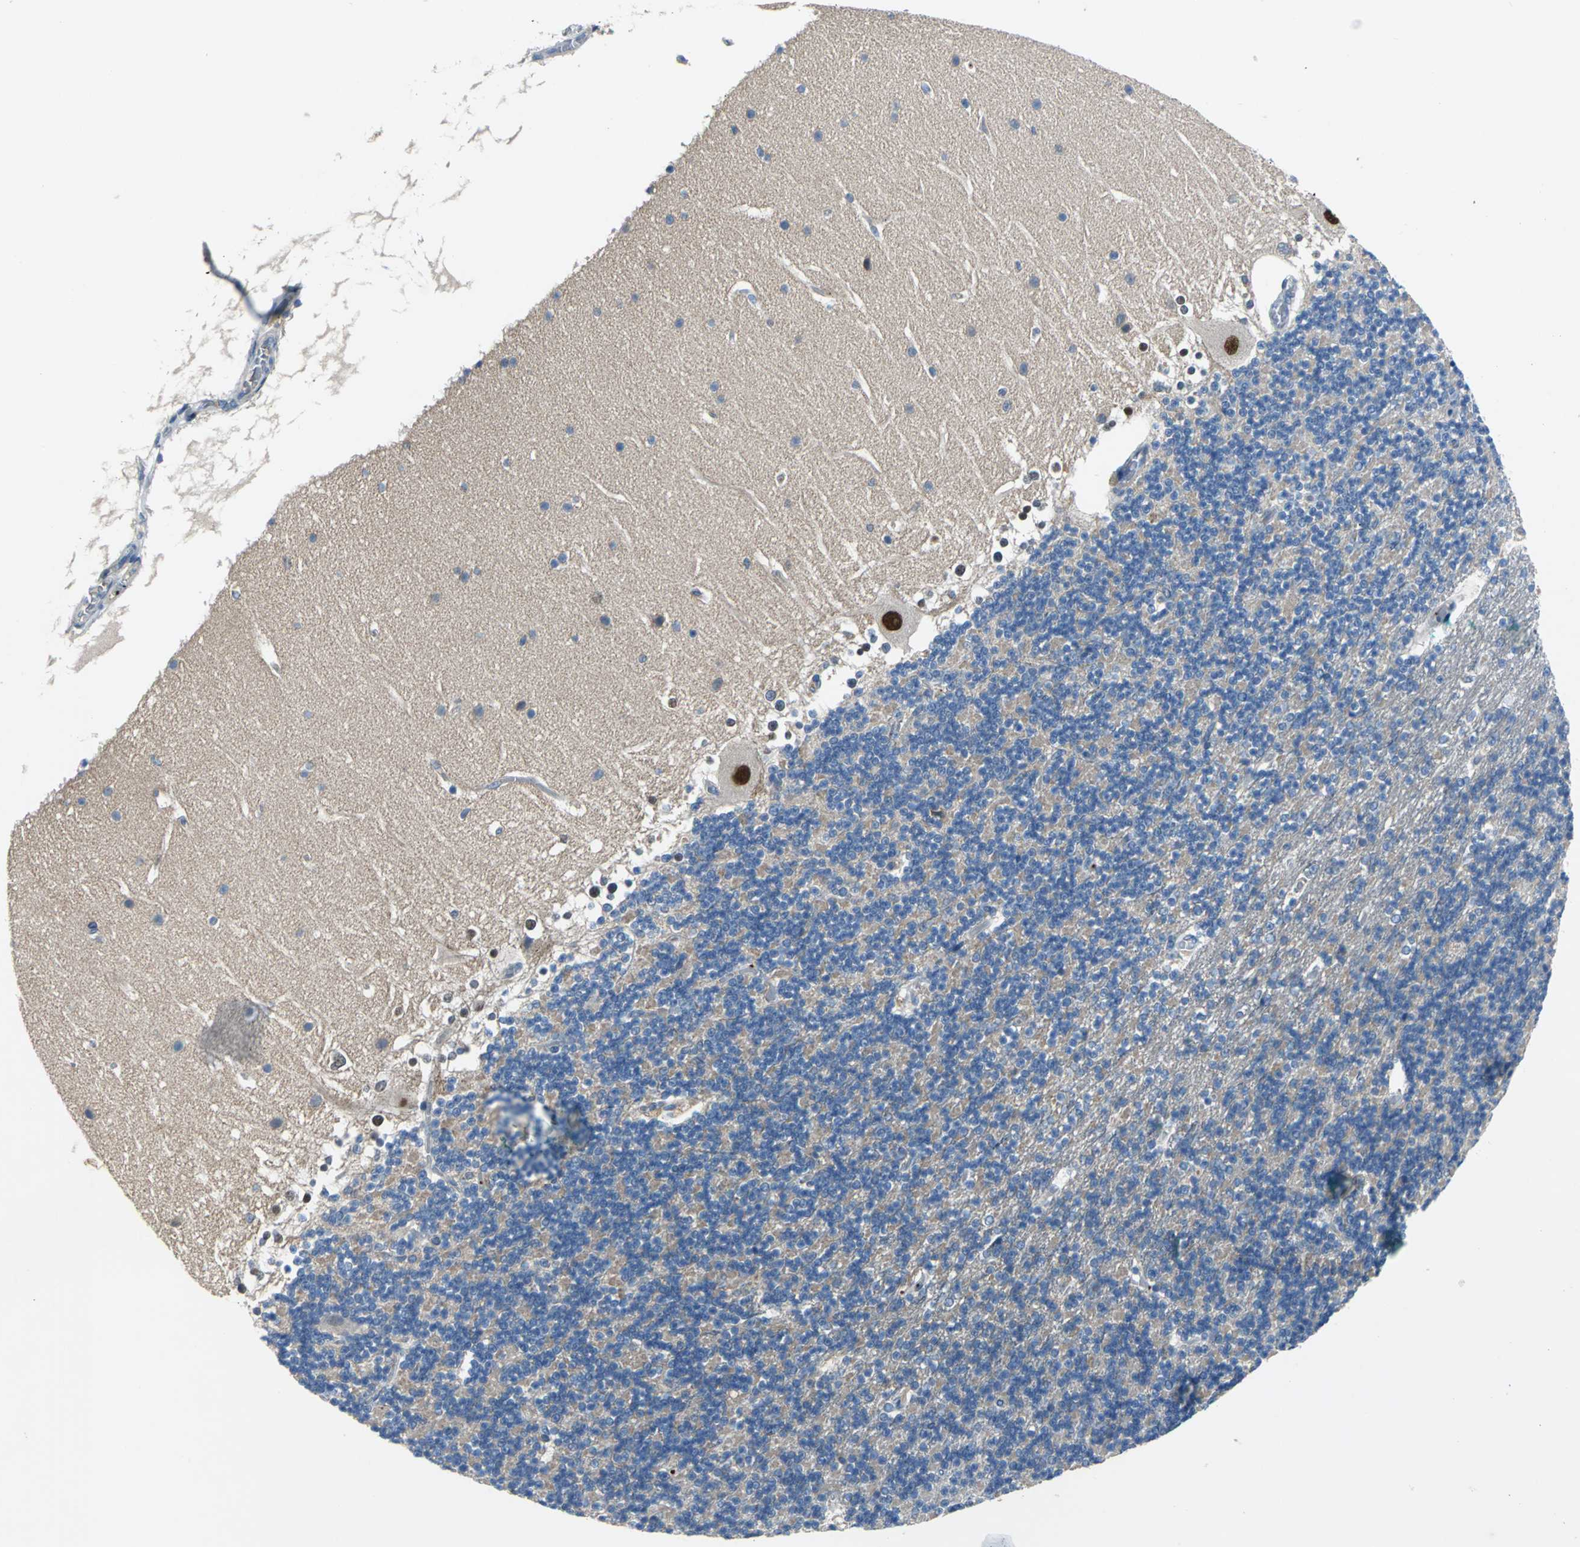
{"staining": {"intensity": "negative", "quantity": "none", "location": "none"}, "tissue": "cerebellum", "cell_type": "Cells in granular layer", "image_type": "normal", "snomed": [{"axis": "morphology", "description": "Normal tissue, NOS"}, {"axis": "topography", "description": "Cerebellum"}], "caption": "Immunohistochemistry (IHC) image of unremarkable human cerebellum stained for a protein (brown), which exhibits no positivity in cells in granular layer. (DAB immunohistochemistry with hematoxylin counter stain).", "gene": "SELP", "patient": {"sex": "female", "age": 19}}